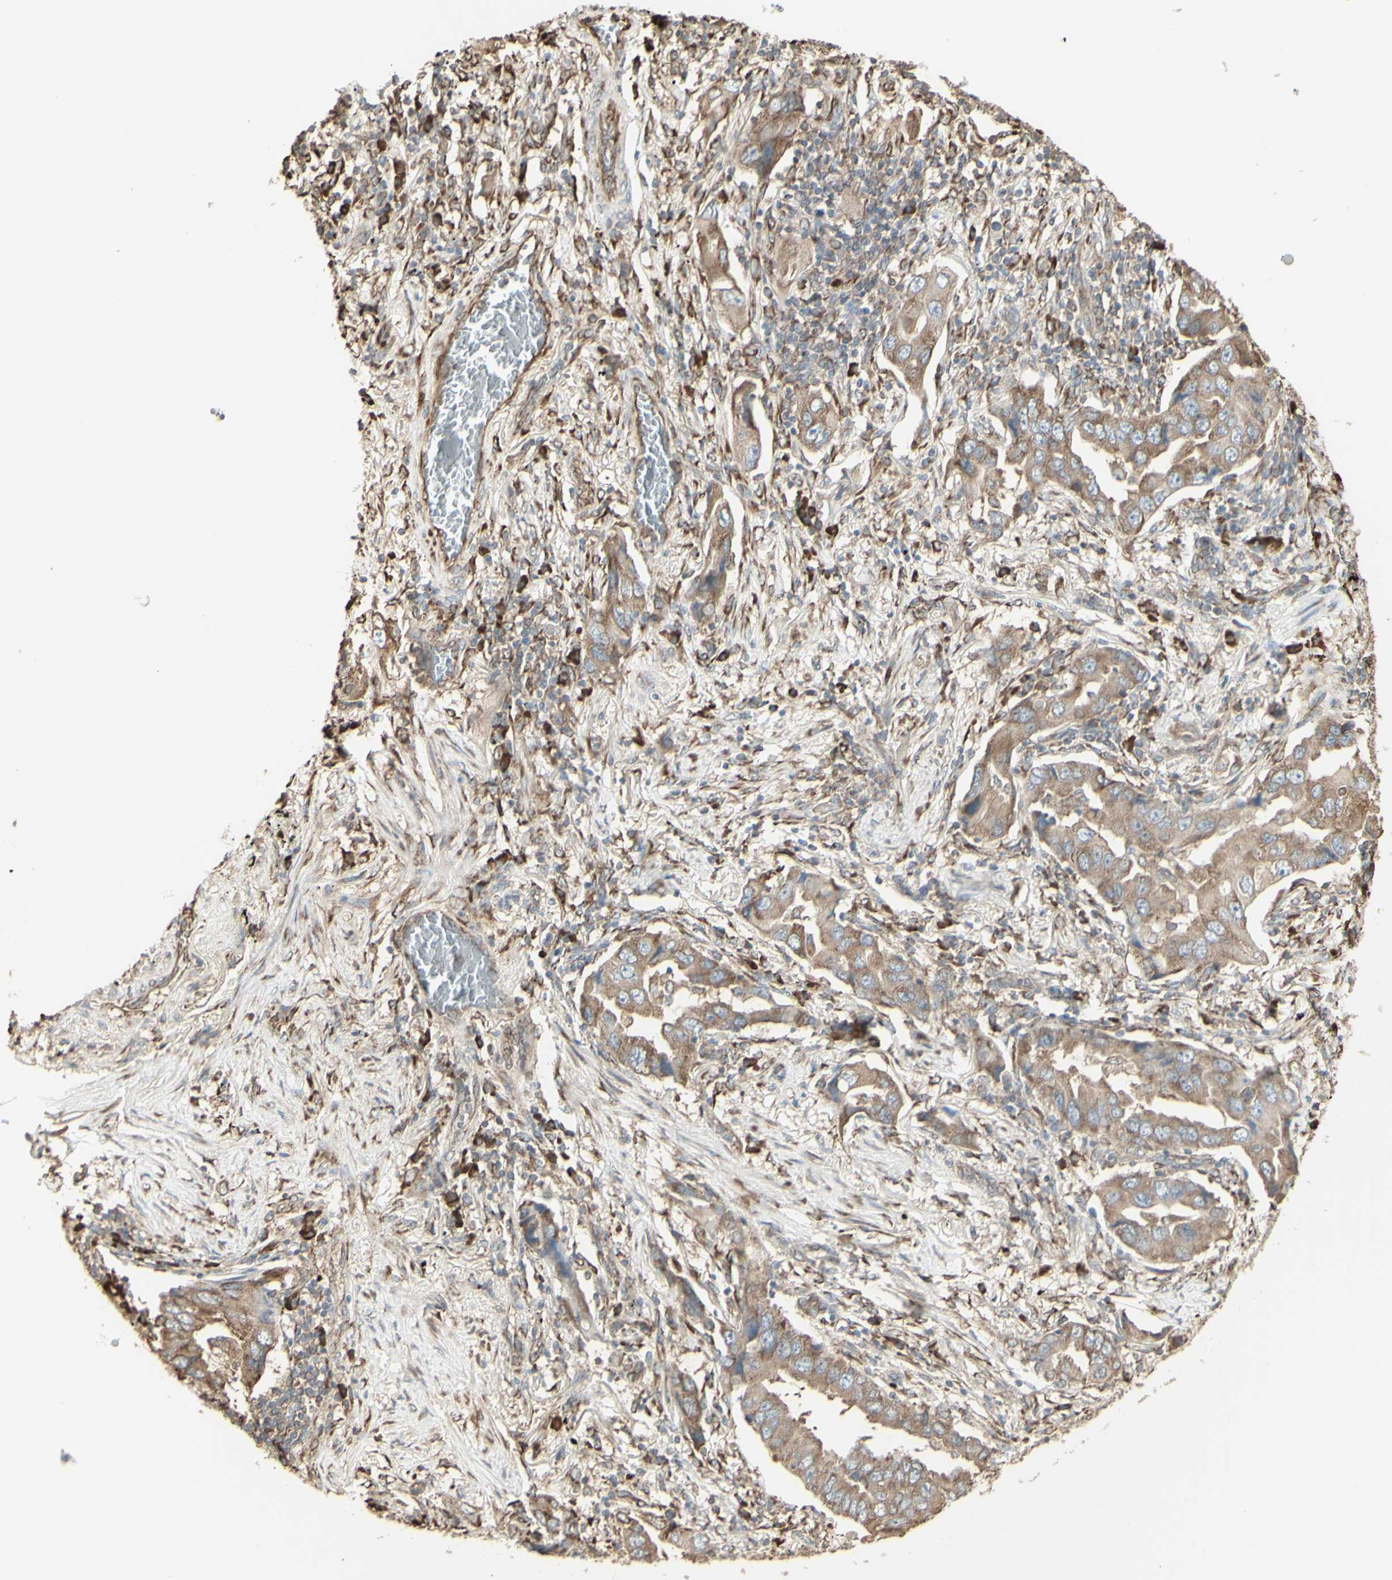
{"staining": {"intensity": "moderate", "quantity": ">75%", "location": "cytoplasmic/membranous"}, "tissue": "lung cancer", "cell_type": "Tumor cells", "image_type": "cancer", "snomed": [{"axis": "morphology", "description": "Adenocarcinoma, NOS"}, {"axis": "topography", "description": "Lung"}], "caption": "This photomicrograph reveals lung cancer stained with immunohistochemistry (IHC) to label a protein in brown. The cytoplasmic/membranous of tumor cells show moderate positivity for the protein. Nuclei are counter-stained blue.", "gene": "EEF1B2", "patient": {"sex": "female", "age": 65}}